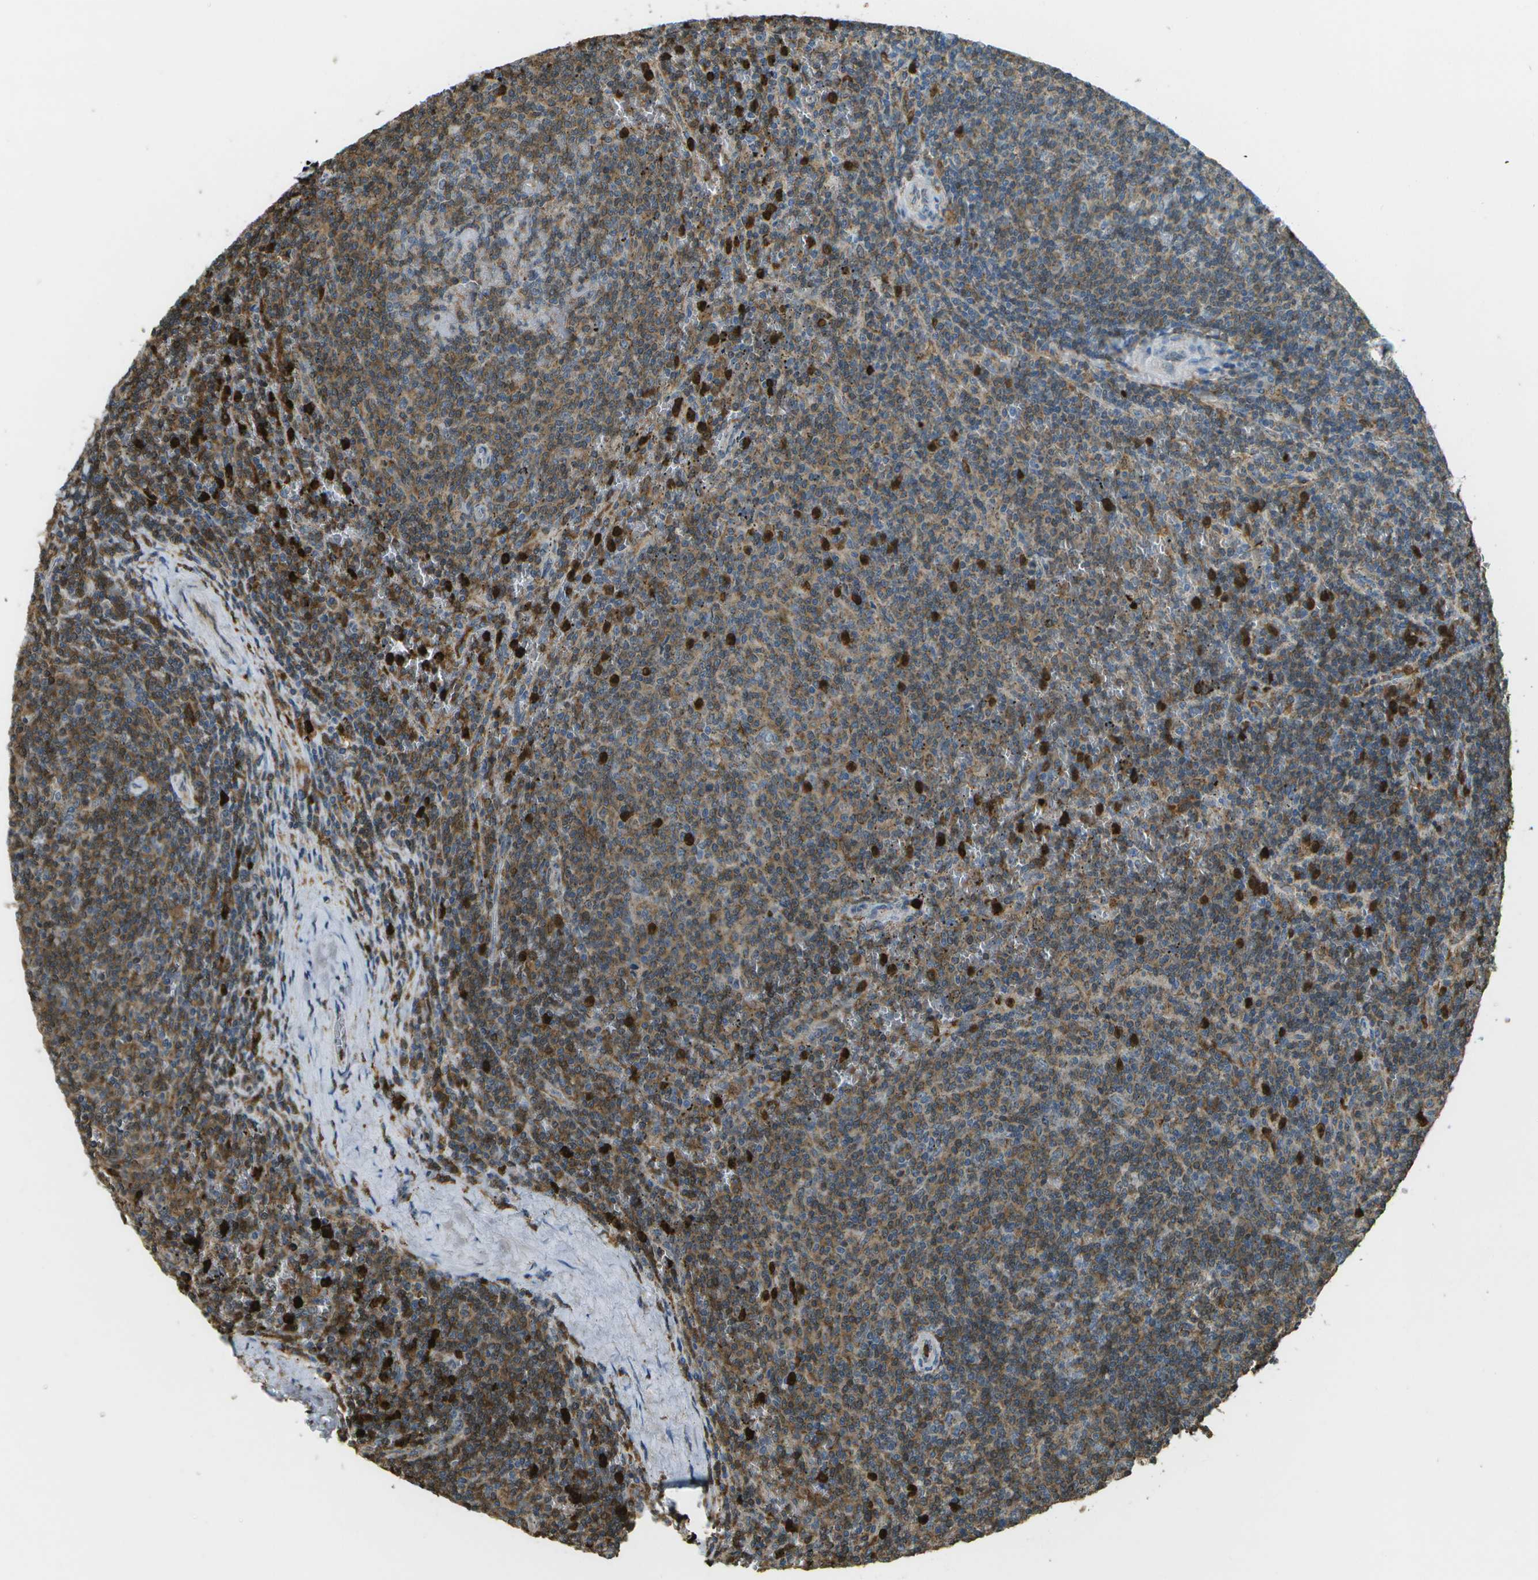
{"staining": {"intensity": "moderate", "quantity": "25%-75%", "location": "cytoplasmic/membranous"}, "tissue": "lymphoma", "cell_type": "Tumor cells", "image_type": "cancer", "snomed": [{"axis": "morphology", "description": "Malignant lymphoma, non-Hodgkin's type, Low grade"}, {"axis": "topography", "description": "Spleen"}], "caption": "The micrograph demonstrates immunohistochemical staining of malignant lymphoma, non-Hodgkin's type (low-grade). There is moderate cytoplasmic/membranous expression is identified in about 25%-75% of tumor cells.", "gene": "CACHD1", "patient": {"sex": "female", "age": 50}}